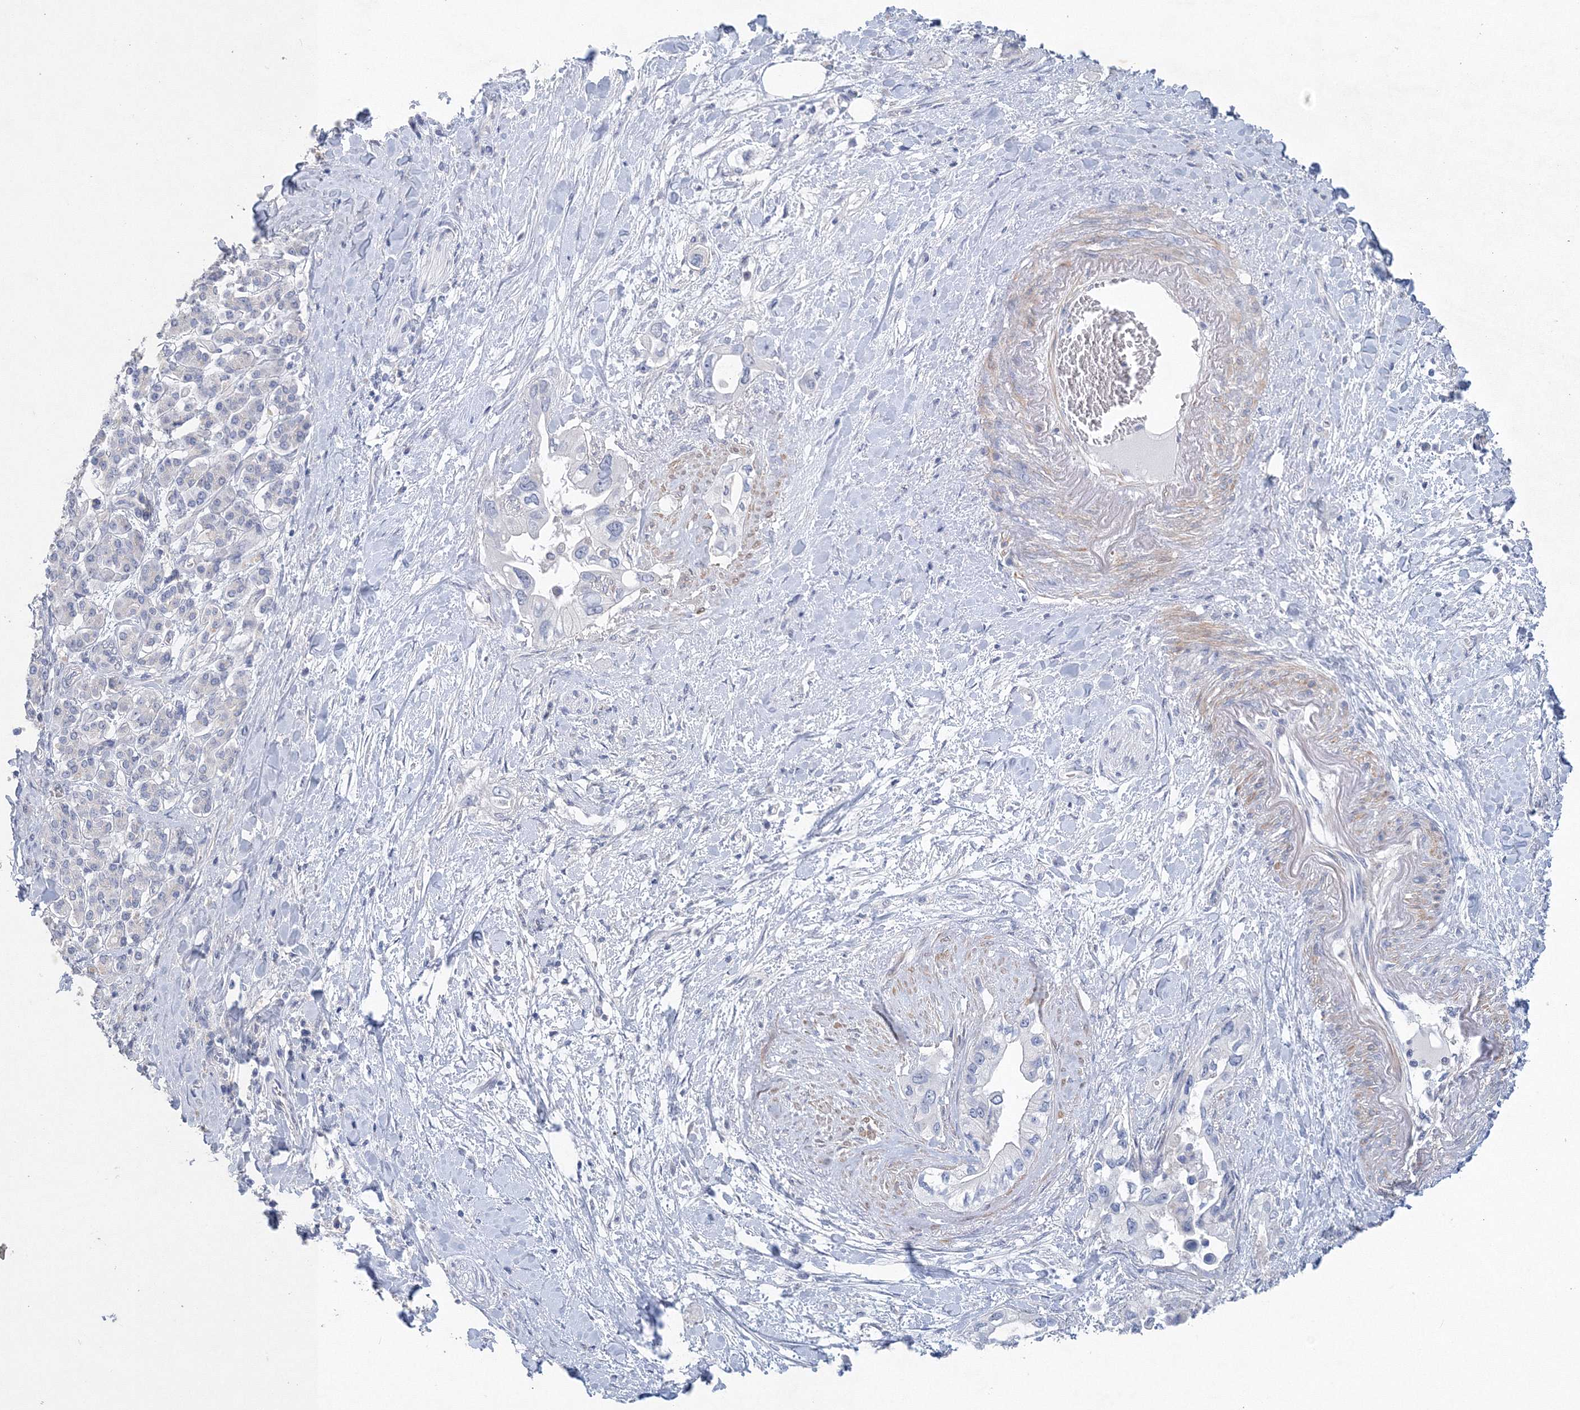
{"staining": {"intensity": "negative", "quantity": "none", "location": "none"}, "tissue": "pancreatic cancer", "cell_type": "Tumor cells", "image_type": "cancer", "snomed": [{"axis": "morphology", "description": "Inflammation, NOS"}, {"axis": "morphology", "description": "Adenocarcinoma, NOS"}, {"axis": "topography", "description": "Pancreas"}], "caption": "DAB (3,3'-diaminobenzidine) immunohistochemical staining of human pancreatic adenocarcinoma demonstrates no significant expression in tumor cells. (IHC, brightfield microscopy, high magnification).", "gene": "OSBPL6", "patient": {"sex": "female", "age": 56}}